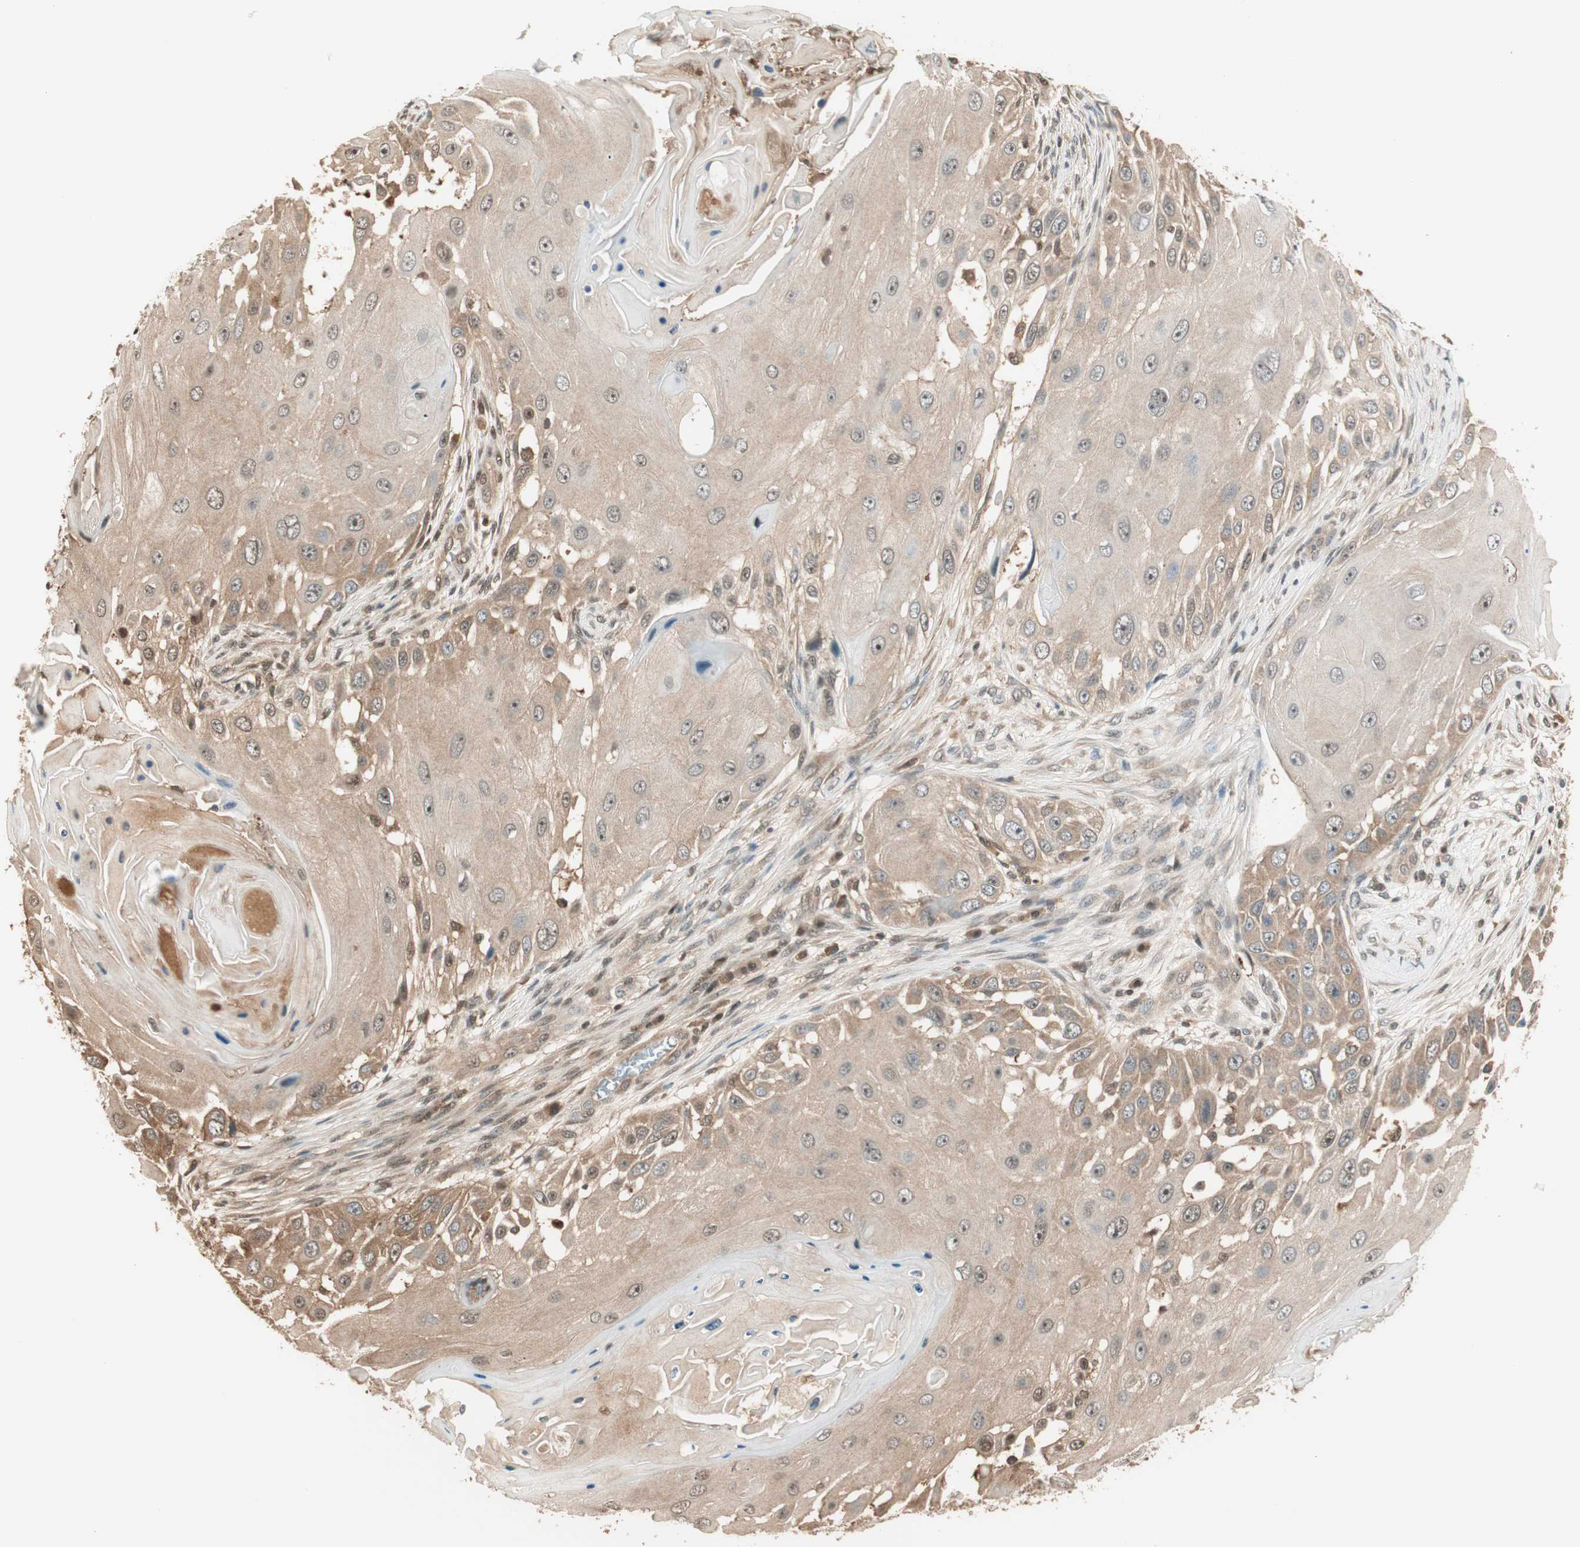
{"staining": {"intensity": "moderate", "quantity": ">75%", "location": "cytoplasmic/membranous"}, "tissue": "skin cancer", "cell_type": "Tumor cells", "image_type": "cancer", "snomed": [{"axis": "morphology", "description": "Squamous cell carcinoma, NOS"}, {"axis": "topography", "description": "Skin"}], "caption": "Brown immunohistochemical staining in human skin cancer shows moderate cytoplasmic/membranous staining in about >75% of tumor cells.", "gene": "ZNF443", "patient": {"sex": "female", "age": 44}}